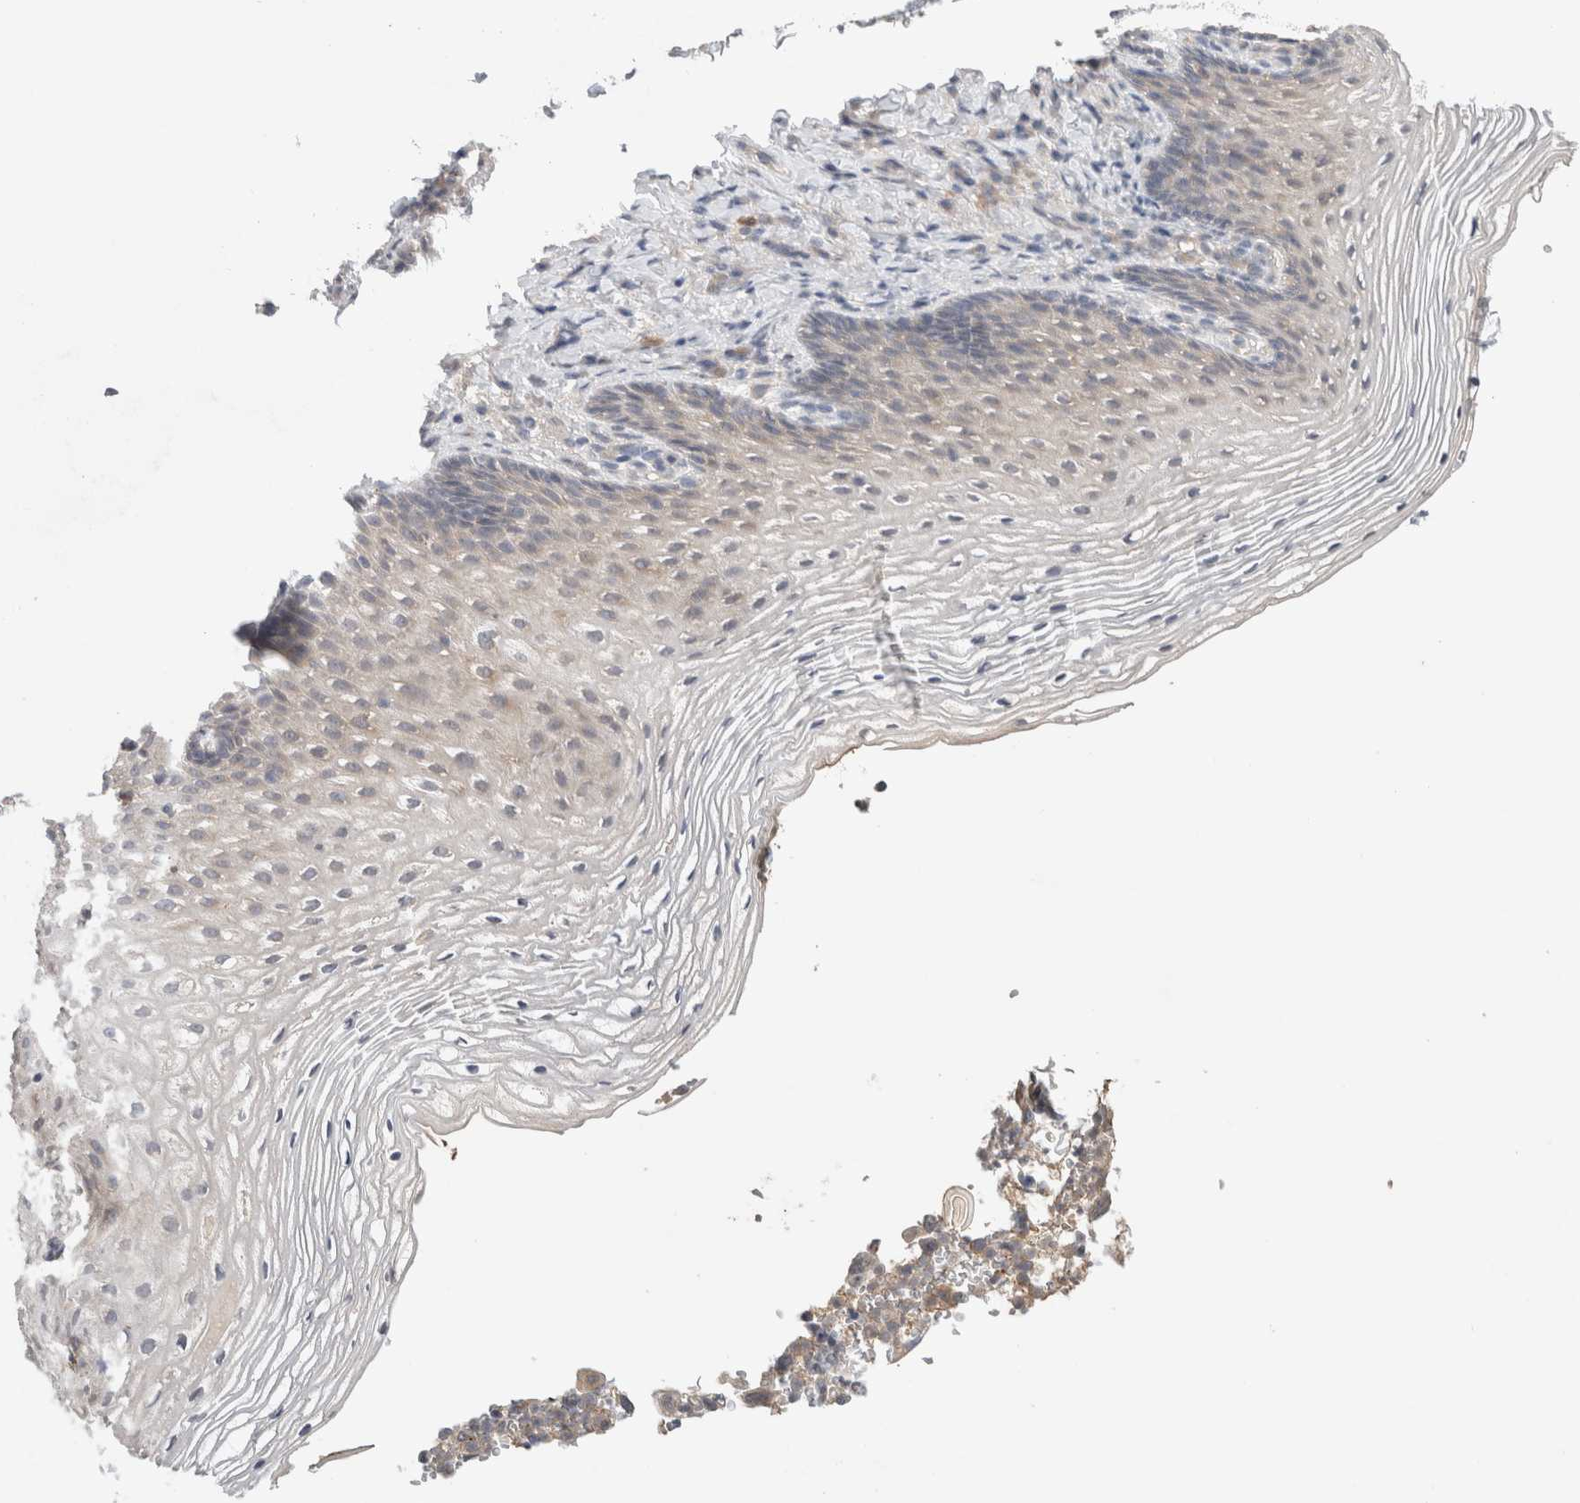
{"staining": {"intensity": "weak", "quantity": "<25%", "location": "cytoplasmic/membranous"}, "tissue": "vagina", "cell_type": "Squamous epithelial cells", "image_type": "normal", "snomed": [{"axis": "morphology", "description": "Normal tissue, NOS"}, {"axis": "topography", "description": "Vagina"}], "caption": "Immunohistochemistry photomicrograph of unremarkable human vagina stained for a protein (brown), which displays no staining in squamous epithelial cells. The staining was performed using DAB to visualize the protein expression in brown, while the nuclei were stained in blue with hematoxylin (Magnification: 20x).", "gene": "SGK1", "patient": {"sex": "female", "age": 60}}